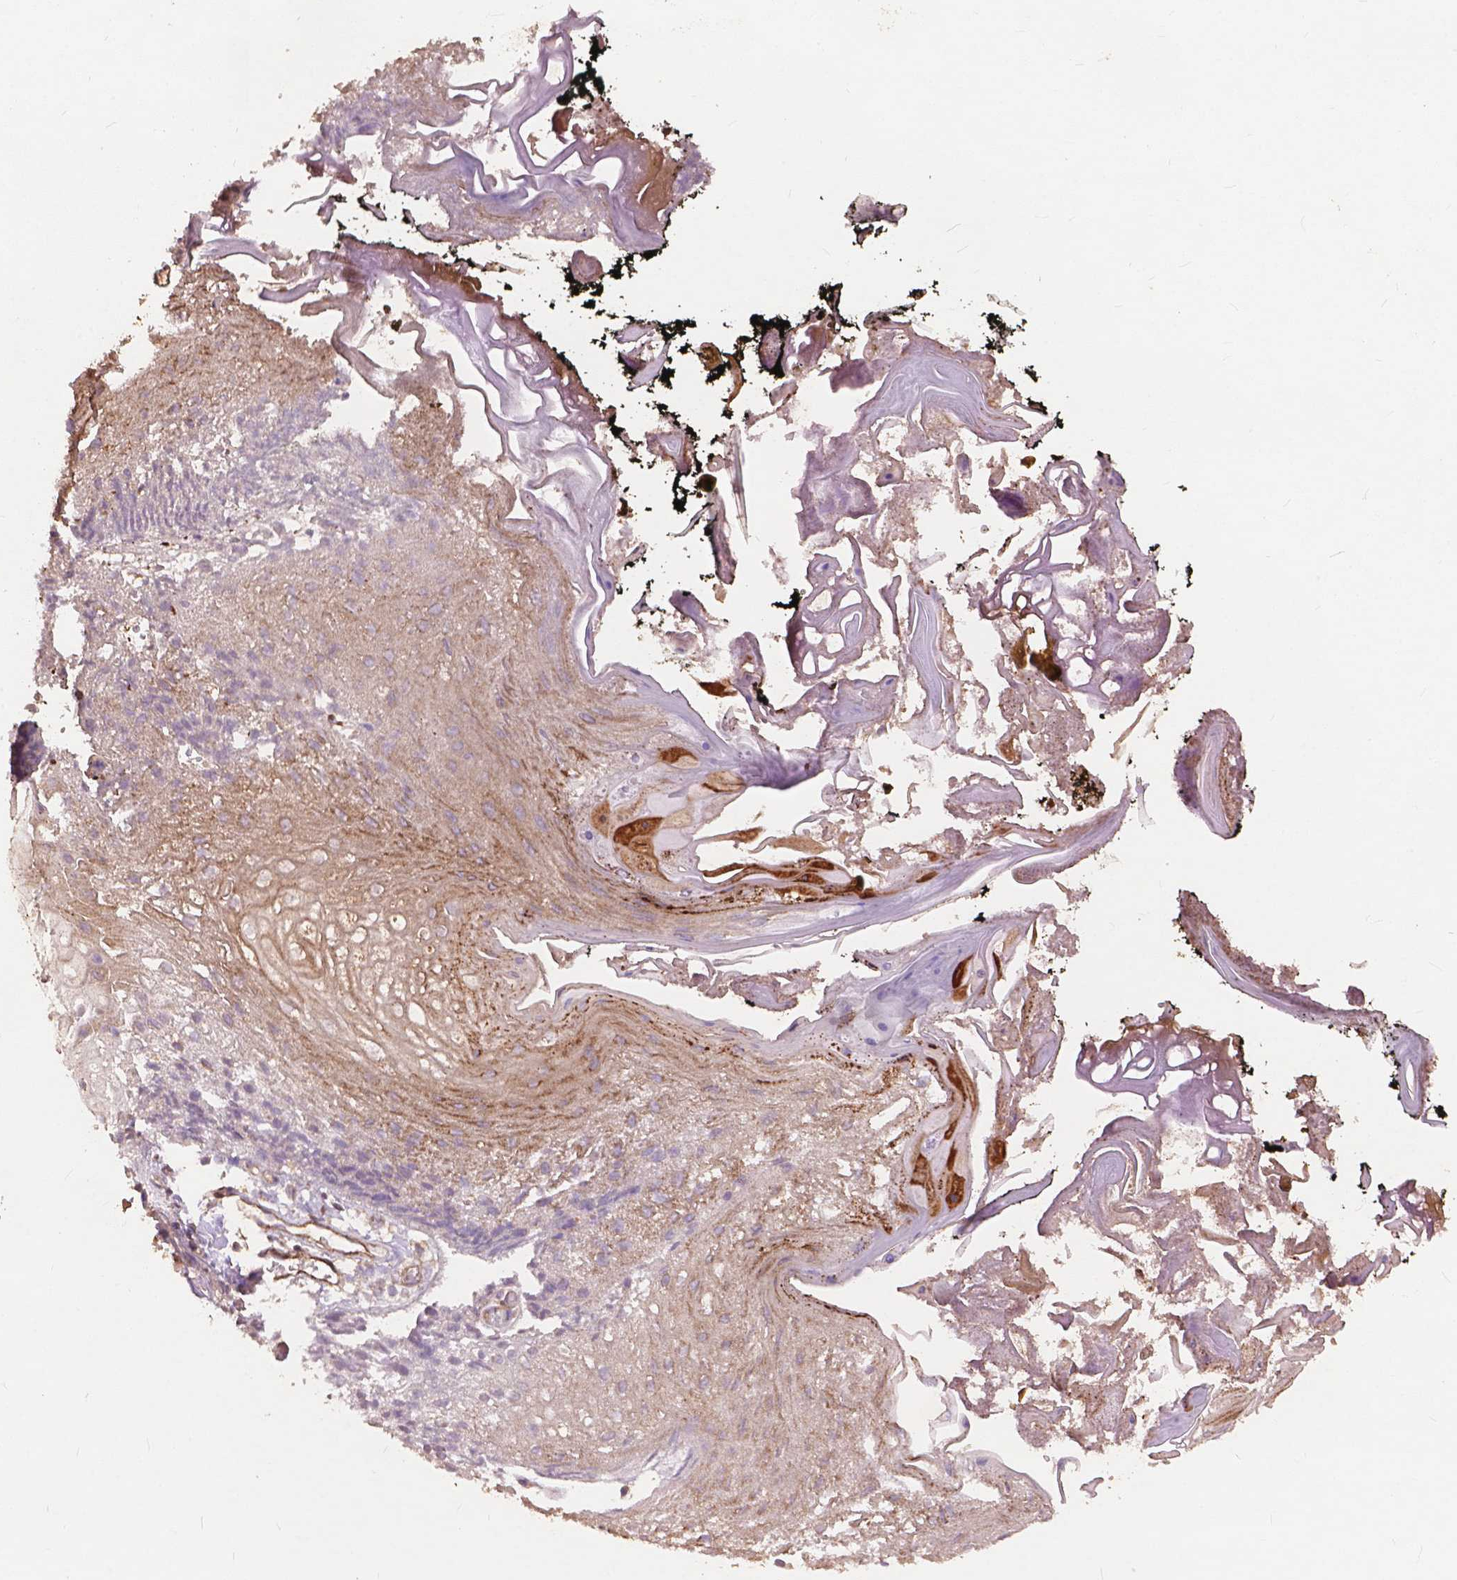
{"staining": {"intensity": "weak", "quantity": "25%-75%", "location": "cytoplasmic/membranous"}, "tissue": "oral mucosa", "cell_type": "Squamous epithelial cells", "image_type": "normal", "snomed": [{"axis": "morphology", "description": "Normal tissue, NOS"}, {"axis": "morphology", "description": "Squamous cell carcinoma, NOS"}, {"axis": "topography", "description": "Oral tissue"}, {"axis": "topography", "description": "Head-Neck"}], "caption": "DAB (3,3'-diaminobenzidine) immunohistochemical staining of normal oral mucosa reveals weak cytoplasmic/membranous protein staining in approximately 25%-75% of squamous epithelial cells. The staining was performed using DAB (3,3'-diaminobenzidine), with brown indicating positive protein expression. Nuclei are stained blue with hematoxylin.", "gene": "FNIP1", "patient": {"sex": "male", "age": 69}}